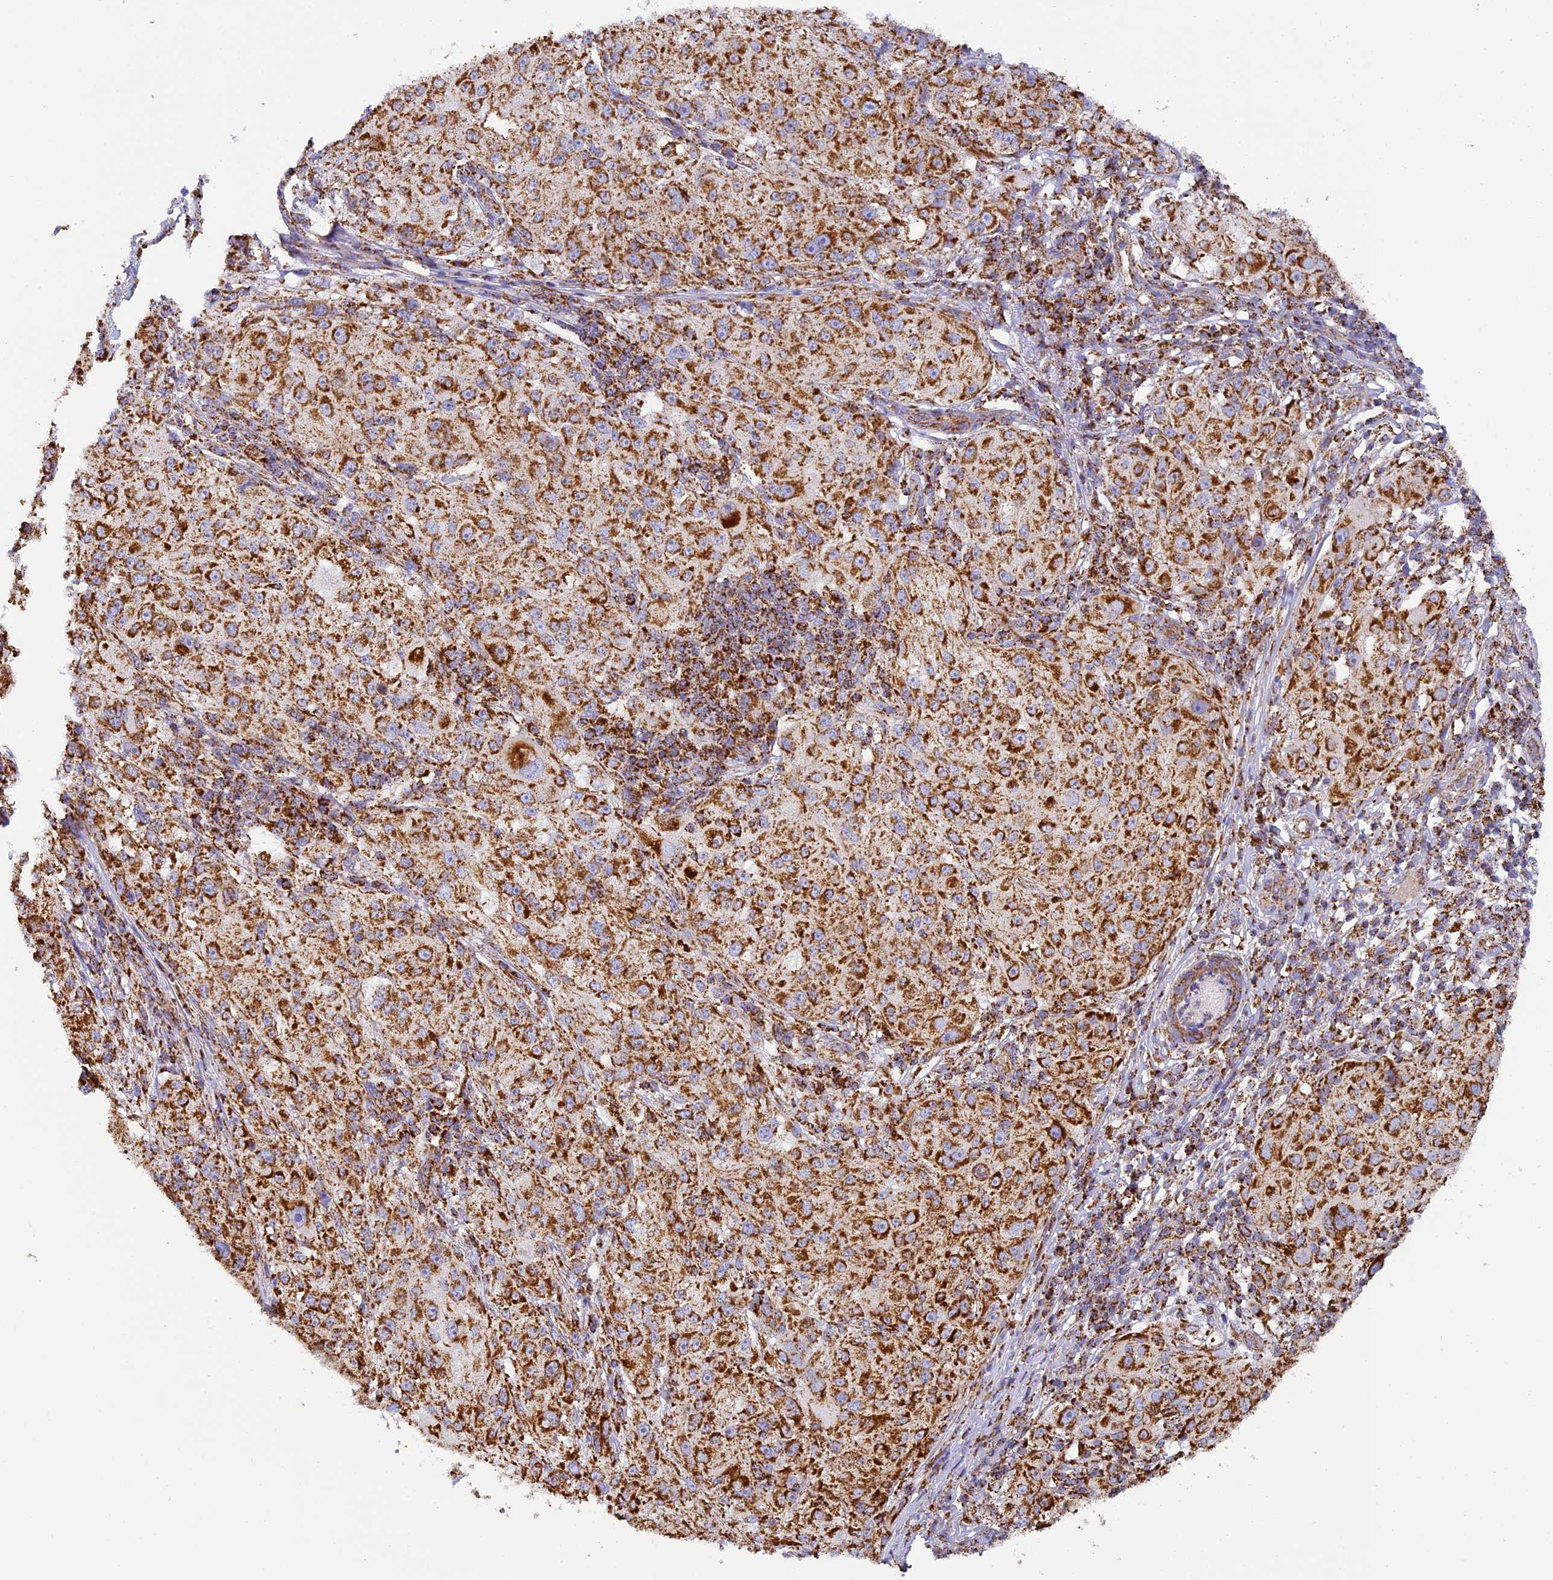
{"staining": {"intensity": "strong", "quantity": ">75%", "location": "cytoplasmic/membranous"}, "tissue": "melanoma", "cell_type": "Tumor cells", "image_type": "cancer", "snomed": [{"axis": "morphology", "description": "Necrosis, NOS"}, {"axis": "morphology", "description": "Malignant melanoma, NOS"}, {"axis": "topography", "description": "Skin"}], "caption": "This is a histology image of immunohistochemistry staining of melanoma, which shows strong positivity in the cytoplasmic/membranous of tumor cells.", "gene": "STK17A", "patient": {"sex": "female", "age": 87}}